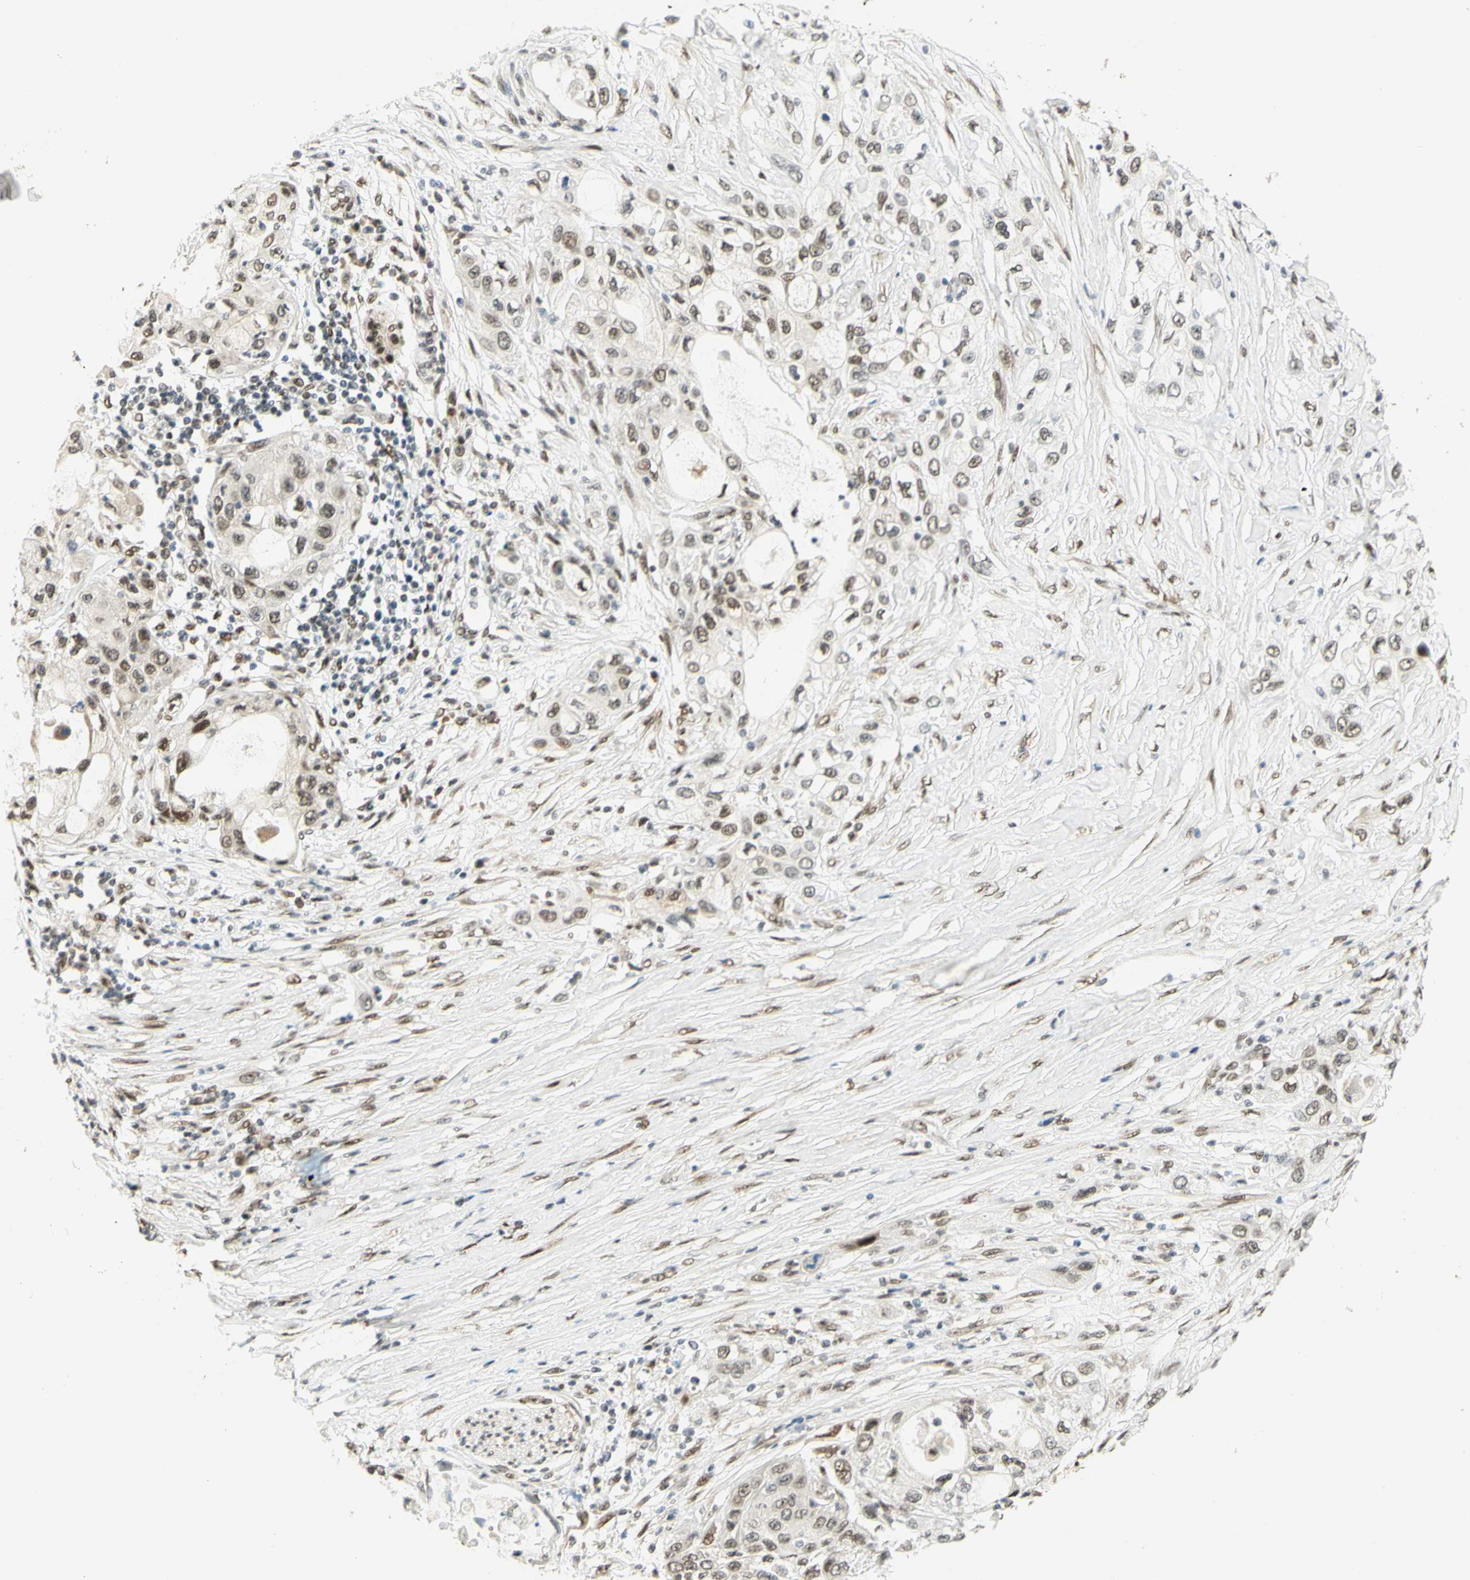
{"staining": {"intensity": "weak", "quantity": "25%-75%", "location": "nuclear"}, "tissue": "pancreatic cancer", "cell_type": "Tumor cells", "image_type": "cancer", "snomed": [{"axis": "morphology", "description": "Adenocarcinoma, NOS"}, {"axis": "topography", "description": "Pancreas"}], "caption": "Human pancreatic adenocarcinoma stained for a protein (brown) displays weak nuclear positive expression in approximately 25%-75% of tumor cells.", "gene": "DDX1", "patient": {"sex": "female", "age": 70}}